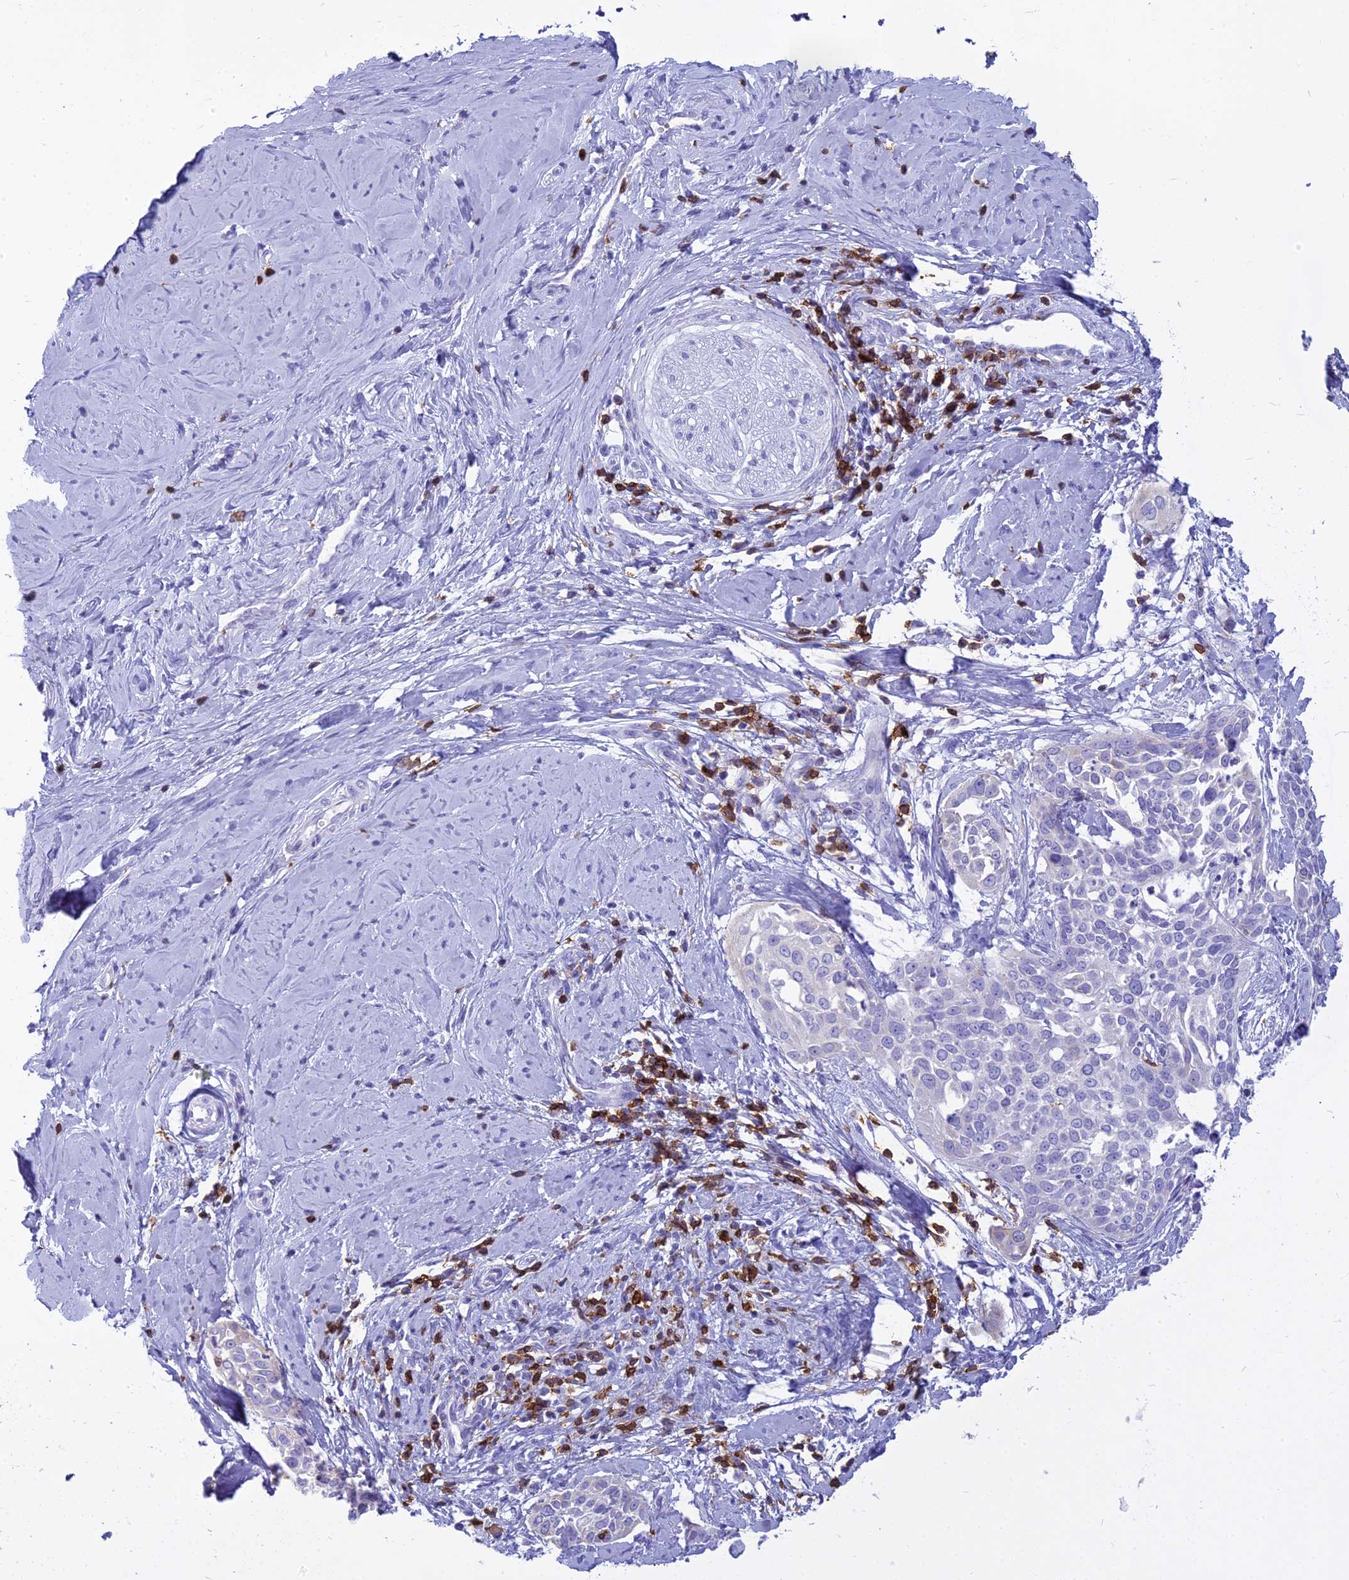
{"staining": {"intensity": "negative", "quantity": "none", "location": "none"}, "tissue": "cervical cancer", "cell_type": "Tumor cells", "image_type": "cancer", "snomed": [{"axis": "morphology", "description": "Squamous cell carcinoma, NOS"}, {"axis": "topography", "description": "Cervix"}], "caption": "Cervical squamous cell carcinoma stained for a protein using immunohistochemistry displays no positivity tumor cells.", "gene": "CD5", "patient": {"sex": "female", "age": 44}}